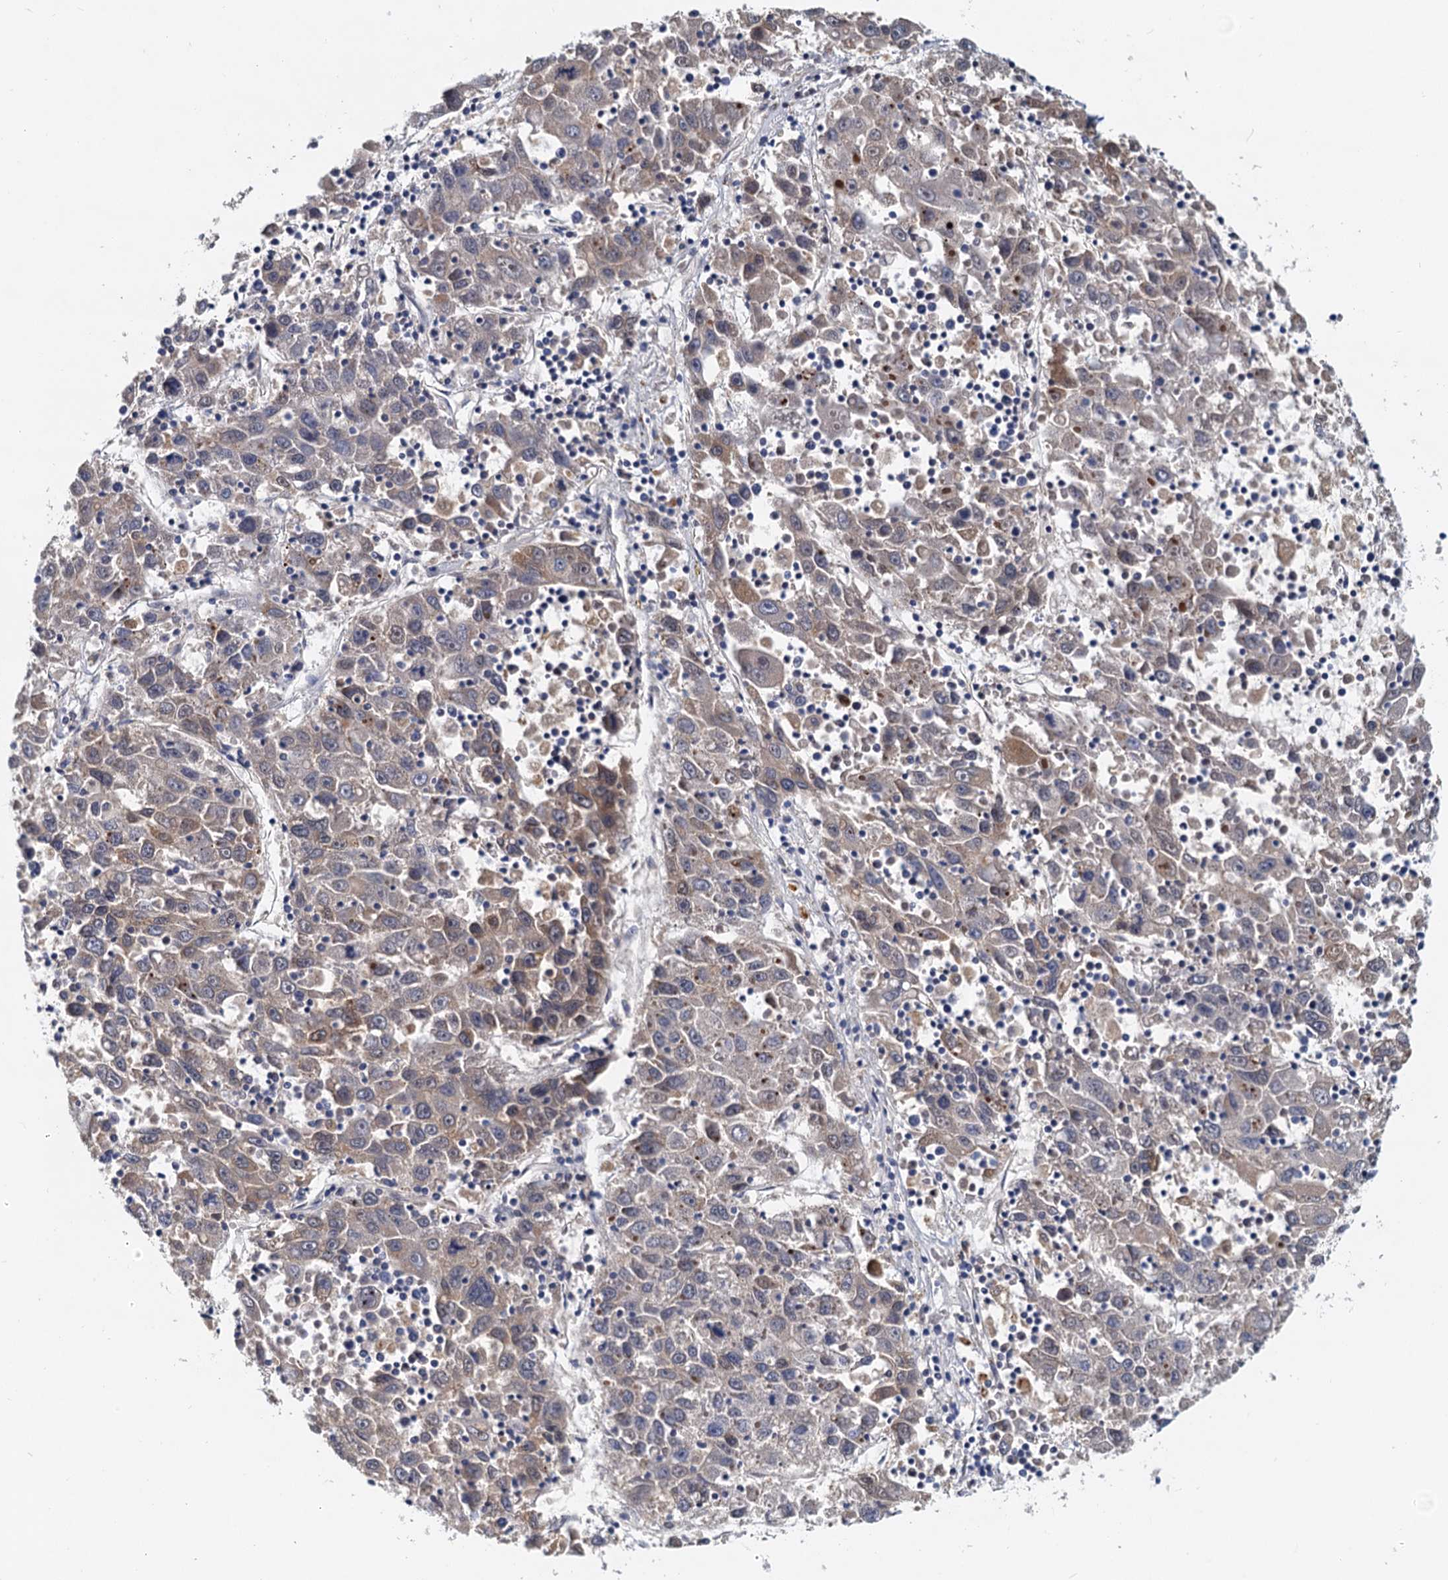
{"staining": {"intensity": "negative", "quantity": "none", "location": "none"}, "tissue": "liver cancer", "cell_type": "Tumor cells", "image_type": "cancer", "snomed": [{"axis": "morphology", "description": "Carcinoma, Hepatocellular, NOS"}, {"axis": "topography", "description": "Liver"}], "caption": "Immunohistochemistry photomicrograph of human liver hepatocellular carcinoma stained for a protein (brown), which displays no staining in tumor cells.", "gene": "TOLLIP", "patient": {"sex": "male", "age": 49}}